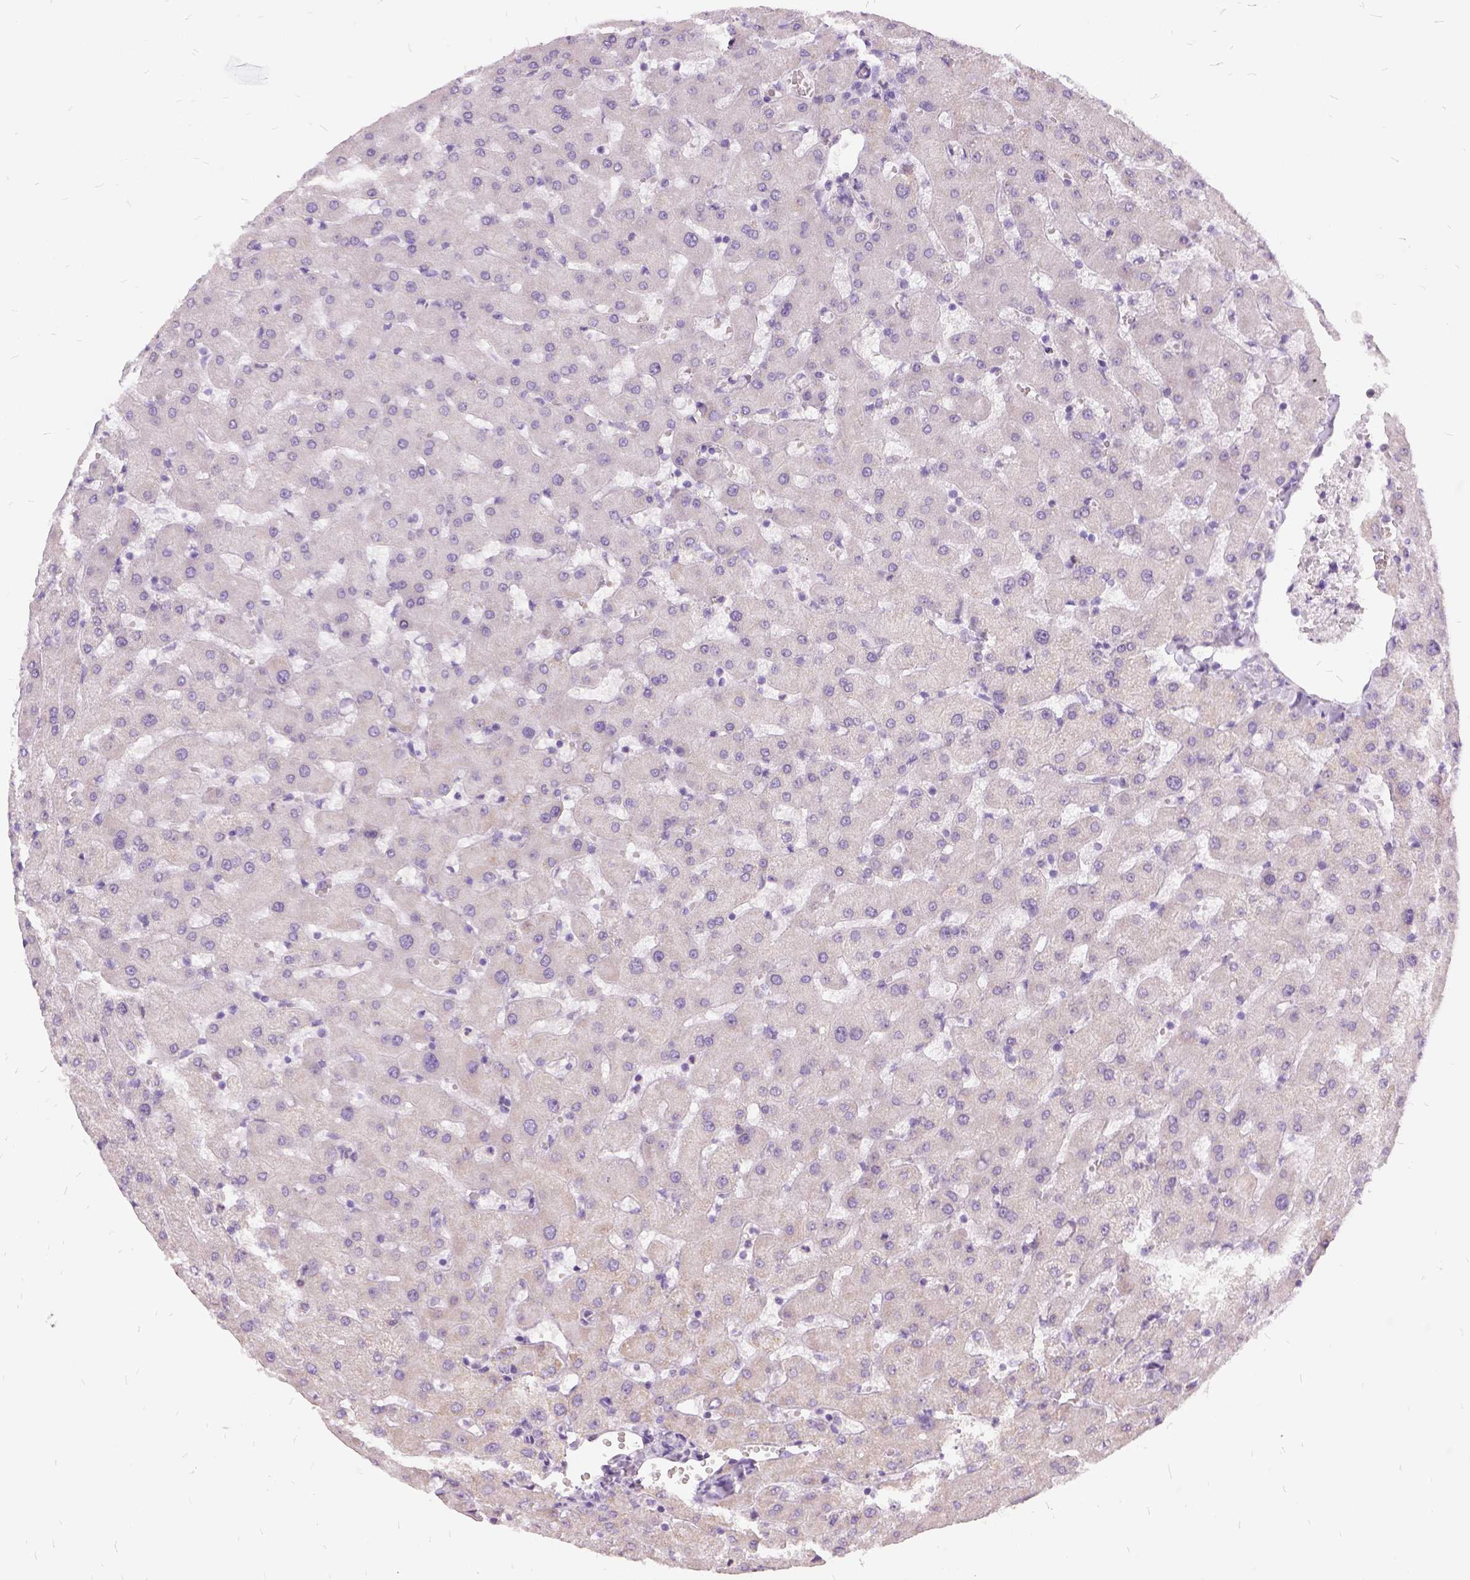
{"staining": {"intensity": "negative", "quantity": "none", "location": "none"}, "tissue": "liver", "cell_type": "Cholangiocytes", "image_type": "normal", "snomed": [{"axis": "morphology", "description": "Normal tissue, NOS"}, {"axis": "topography", "description": "Liver"}], "caption": "Immunohistochemistry (IHC) of unremarkable liver reveals no staining in cholangiocytes.", "gene": "FDX1", "patient": {"sex": "female", "age": 63}}